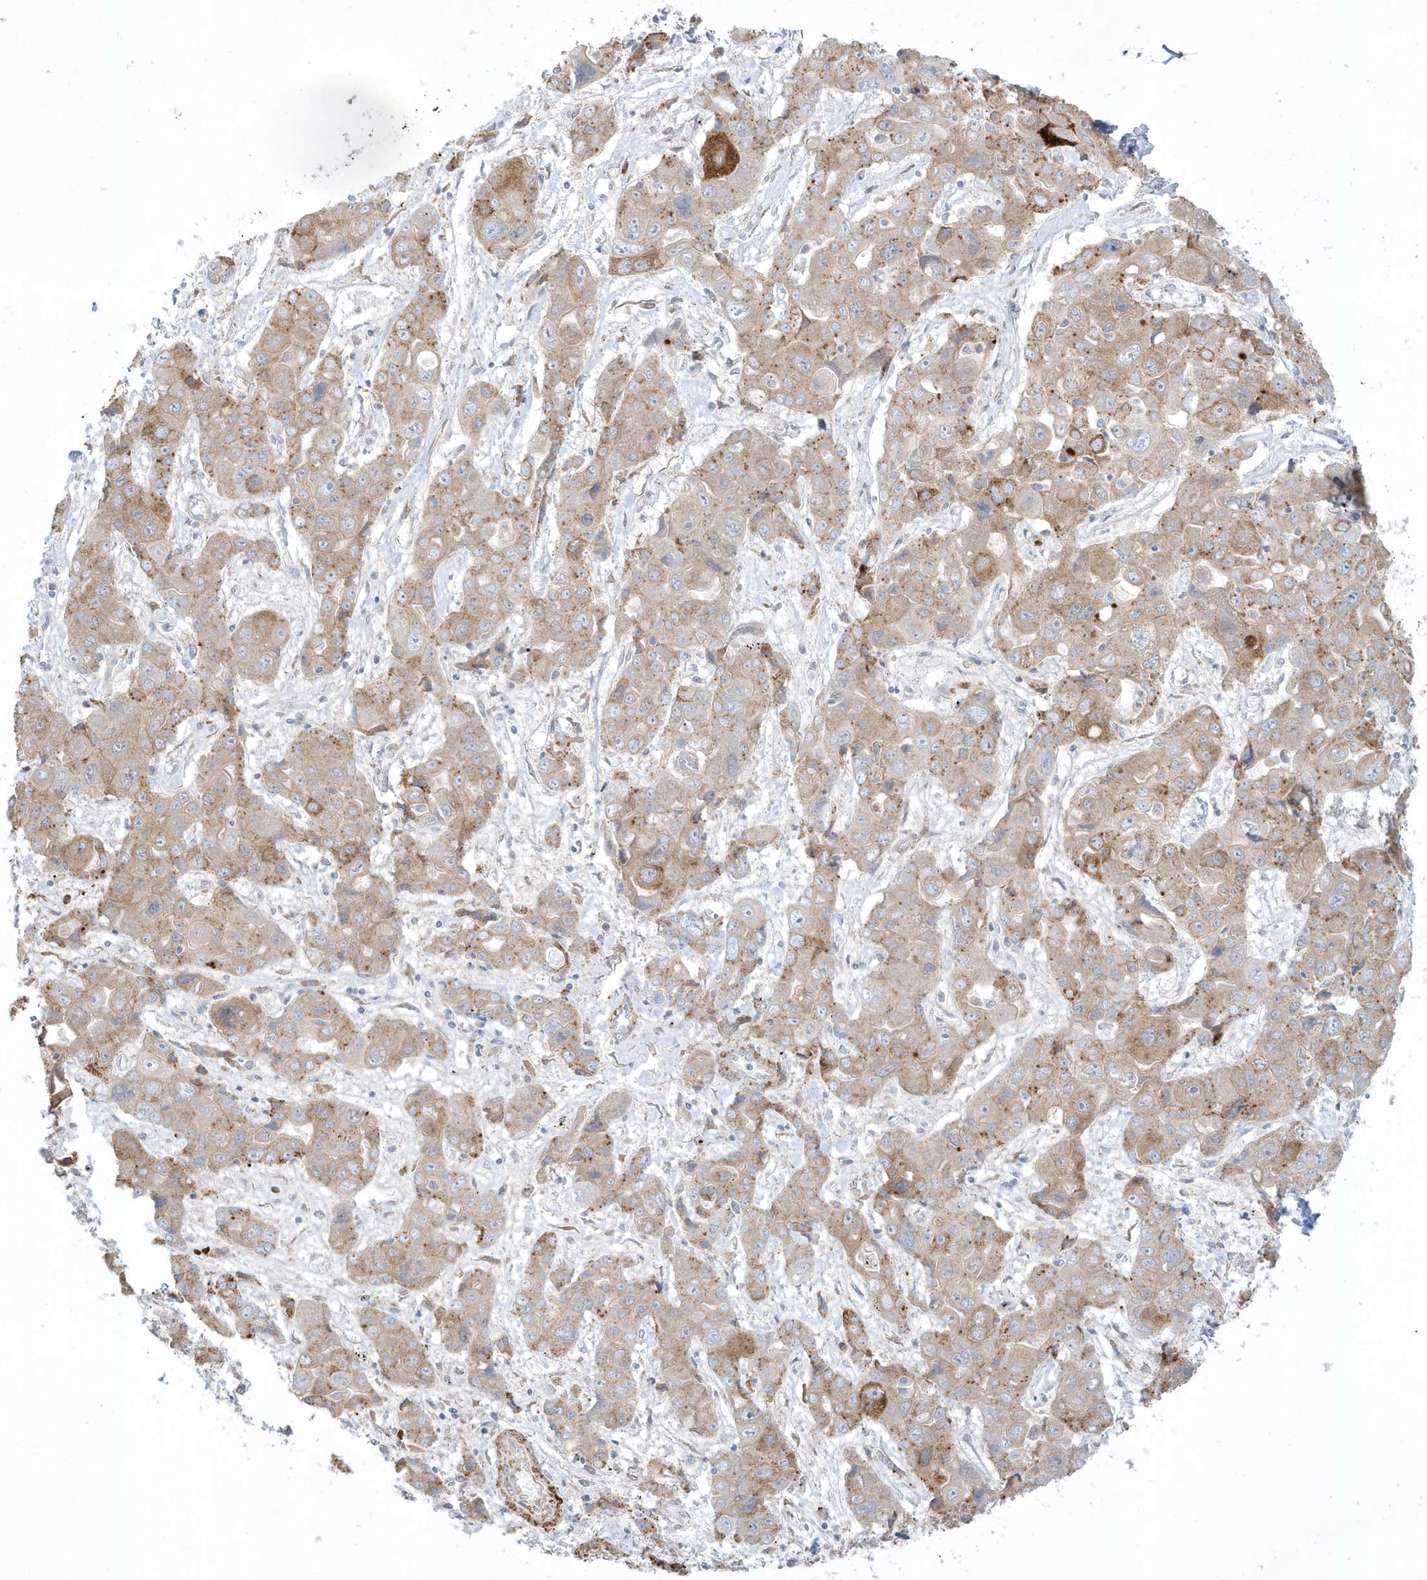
{"staining": {"intensity": "moderate", "quantity": ">75%", "location": "cytoplasmic/membranous"}, "tissue": "liver cancer", "cell_type": "Tumor cells", "image_type": "cancer", "snomed": [{"axis": "morphology", "description": "Cholangiocarcinoma"}, {"axis": "topography", "description": "Liver"}], "caption": "Liver cancer (cholangiocarcinoma) stained for a protein displays moderate cytoplasmic/membranous positivity in tumor cells.", "gene": "THADA", "patient": {"sex": "male", "age": 67}}